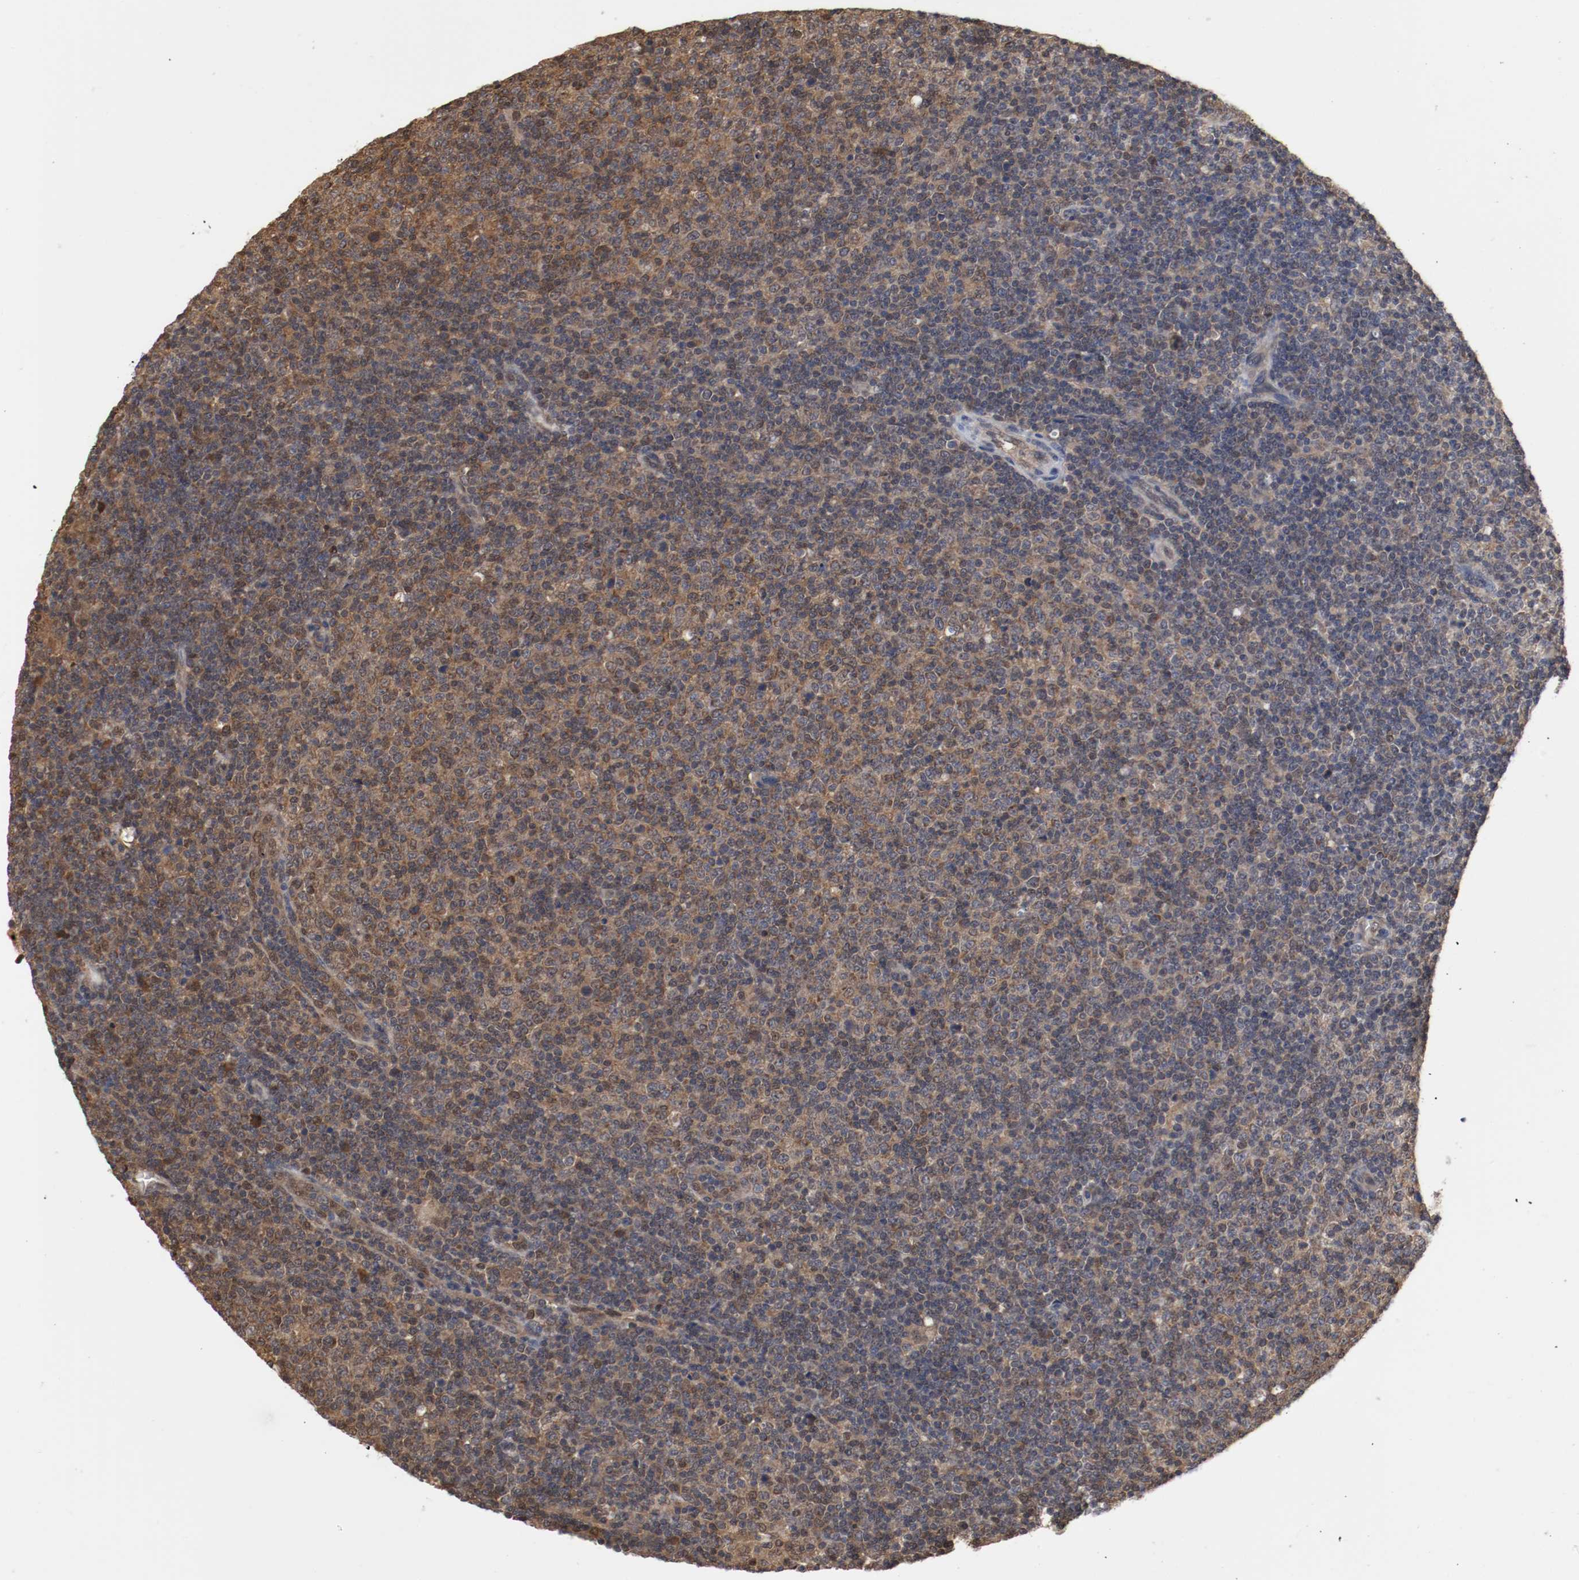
{"staining": {"intensity": "moderate", "quantity": ">75%", "location": "cytoplasmic/membranous,nuclear"}, "tissue": "lymphoma", "cell_type": "Tumor cells", "image_type": "cancer", "snomed": [{"axis": "morphology", "description": "Malignant lymphoma, non-Hodgkin's type, Low grade"}, {"axis": "topography", "description": "Lymph node"}], "caption": "Protein staining of malignant lymphoma, non-Hodgkin's type (low-grade) tissue exhibits moderate cytoplasmic/membranous and nuclear staining in about >75% of tumor cells.", "gene": "AFG3L2", "patient": {"sex": "male", "age": 70}}